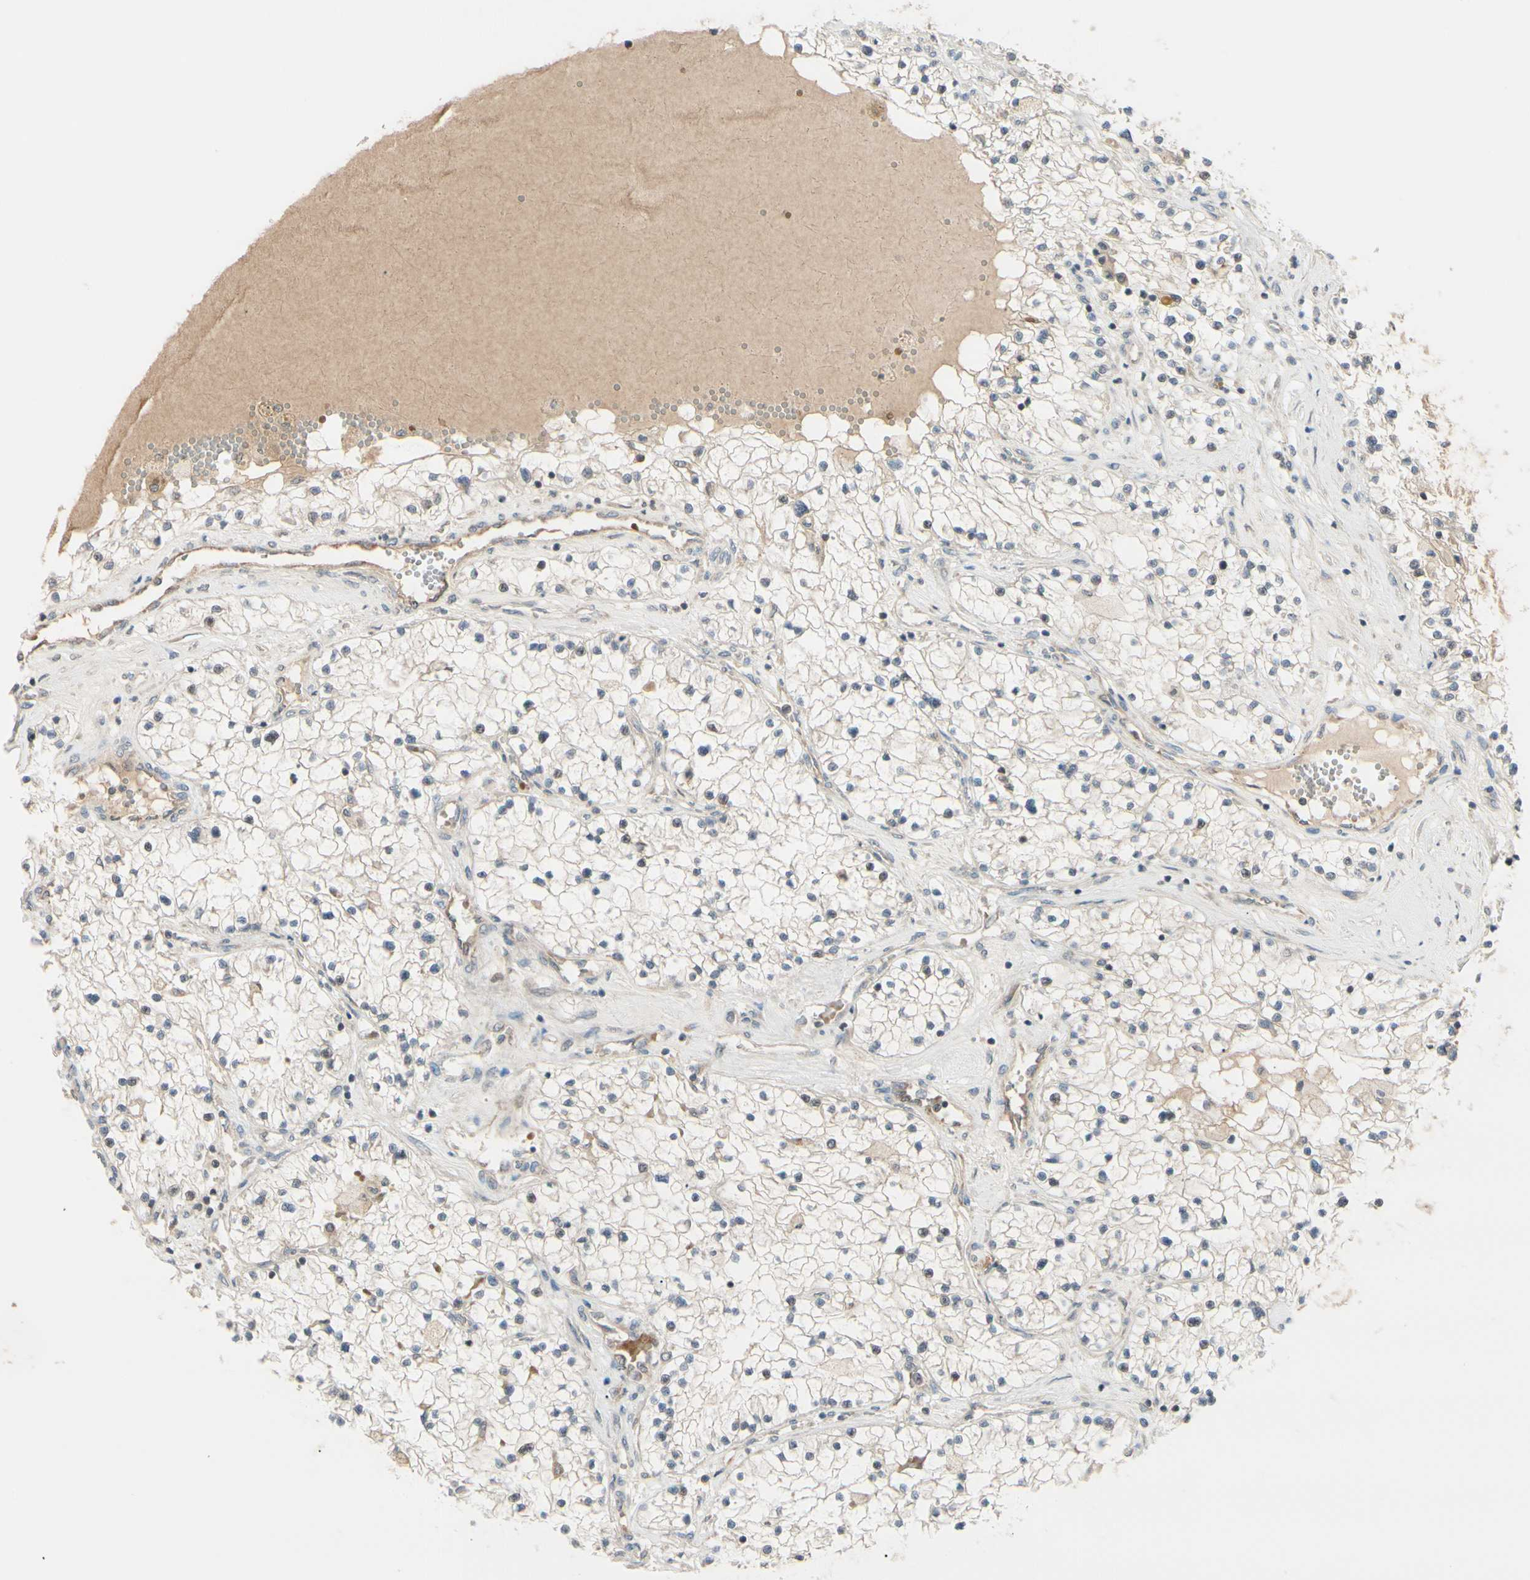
{"staining": {"intensity": "negative", "quantity": "none", "location": "none"}, "tissue": "renal cancer", "cell_type": "Tumor cells", "image_type": "cancer", "snomed": [{"axis": "morphology", "description": "Adenocarcinoma, NOS"}, {"axis": "topography", "description": "Kidney"}], "caption": "Tumor cells show no significant protein expression in renal cancer (adenocarcinoma). The staining is performed using DAB brown chromogen with nuclei counter-stained in using hematoxylin.", "gene": "FGF10", "patient": {"sex": "male", "age": 68}}